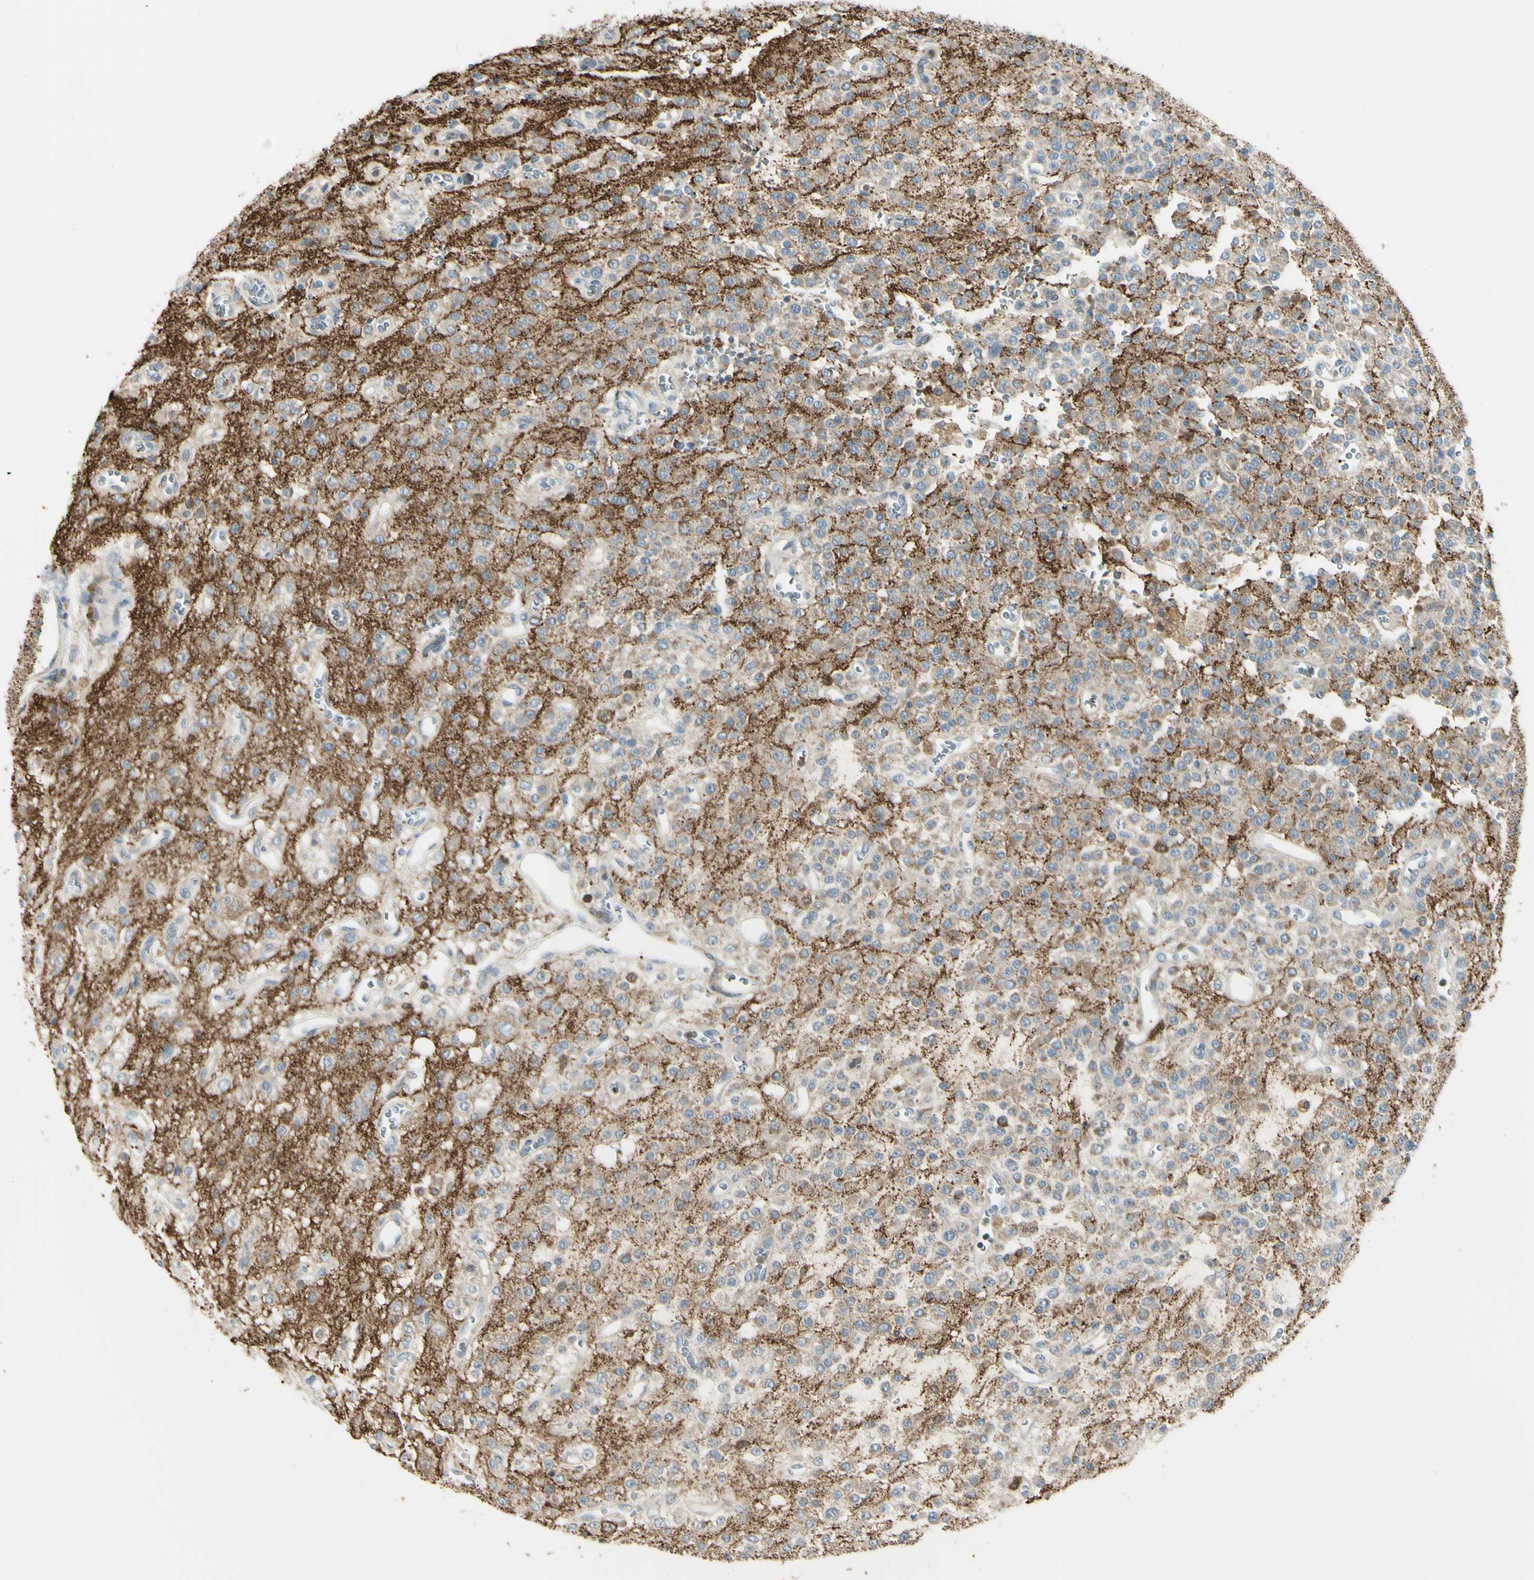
{"staining": {"intensity": "weak", "quantity": ">75%", "location": "cytoplasmic/membranous"}, "tissue": "glioma", "cell_type": "Tumor cells", "image_type": "cancer", "snomed": [{"axis": "morphology", "description": "Glioma, malignant, Low grade"}, {"axis": "topography", "description": "Brain"}], "caption": "Malignant low-grade glioma stained with a brown dye exhibits weak cytoplasmic/membranous positive staining in about >75% of tumor cells.", "gene": "CYRIB", "patient": {"sex": "male", "age": 38}}